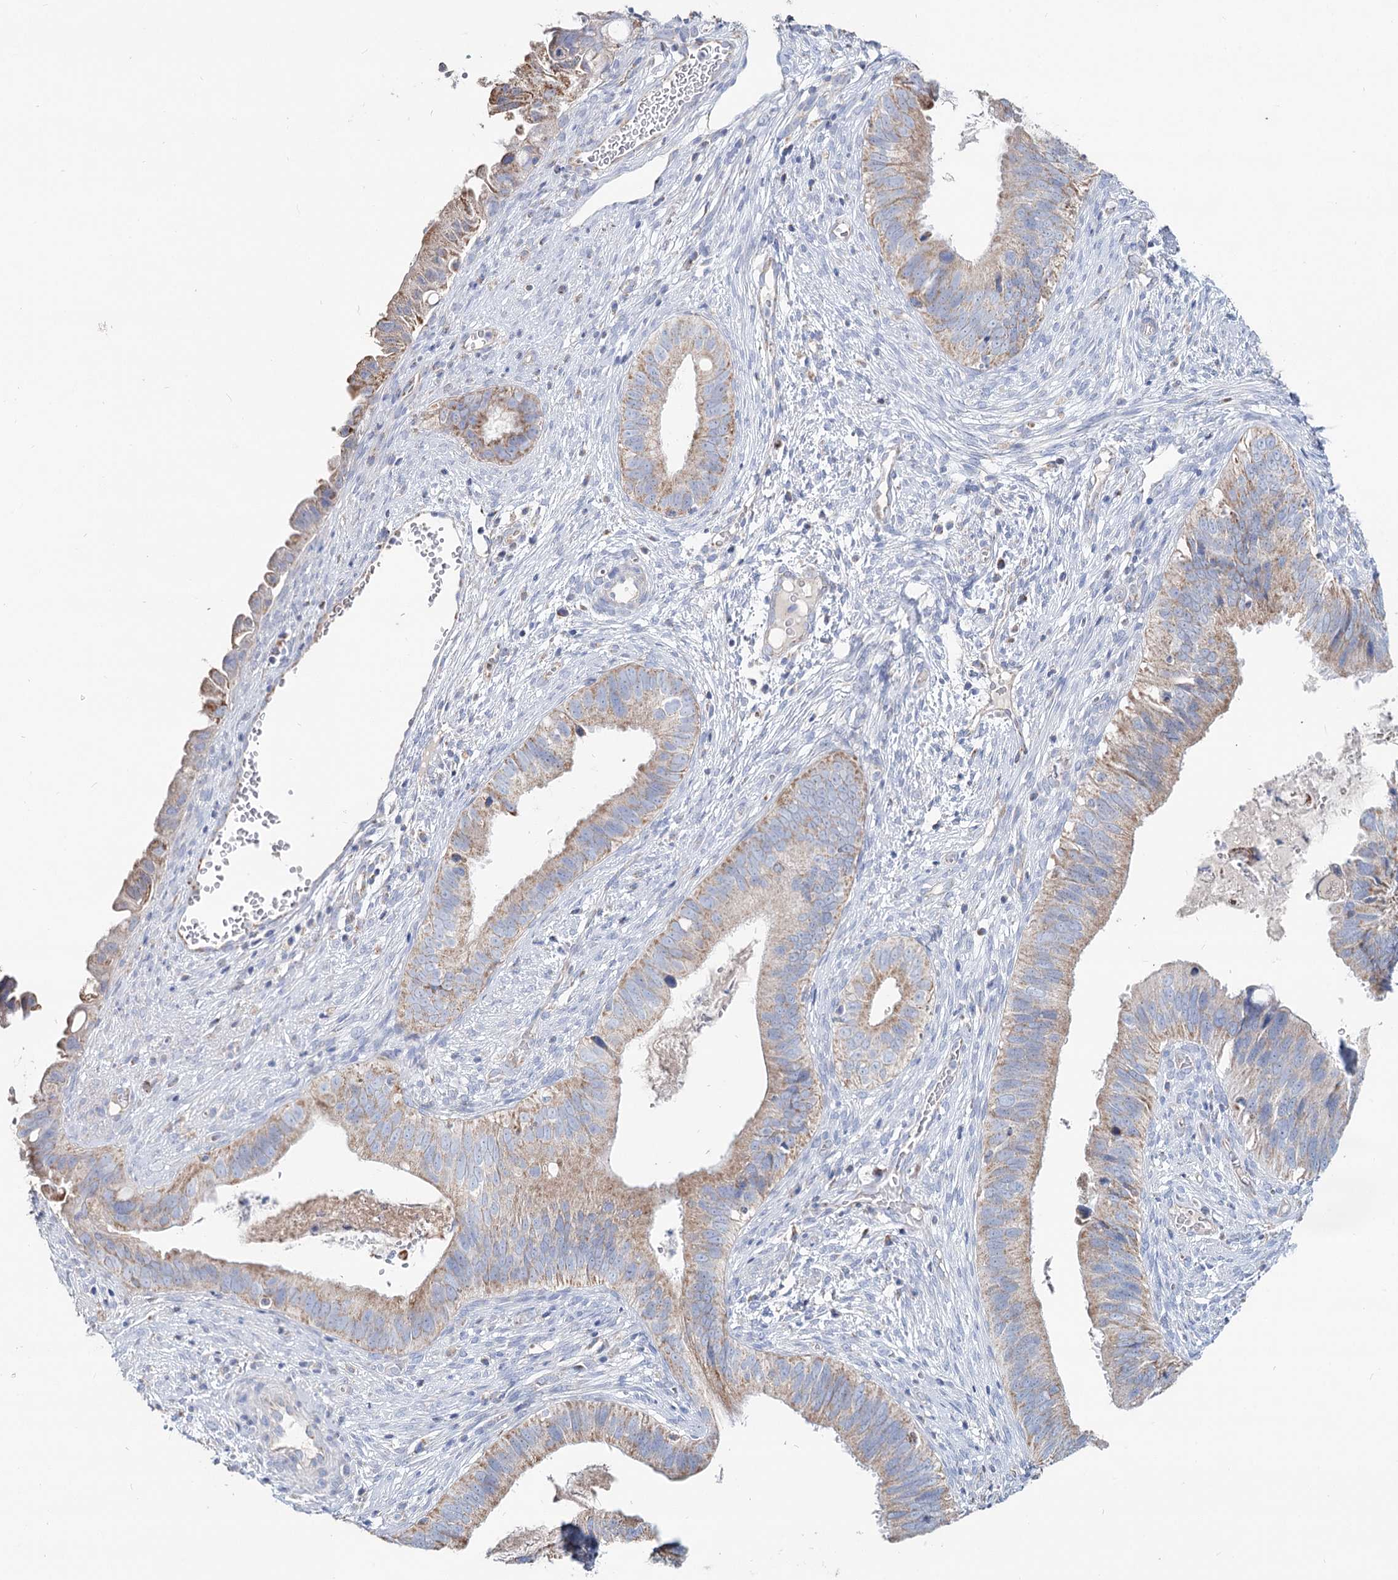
{"staining": {"intensity": "weak", "quantity": ">75%", "location": "cytoplasmic/membranous"}, "tissue": "cervical cancer", "cell_type": "Tumor cells", "image_type": "cancer", "snomed": [{"axis": "morphology", "description": "Adenocarcinoma, NOS"}, {"axis": "topography", "description": "Cervix"}], "caption": "Protein analysis of cervical adenocarcinoma tissue demonstrates weak cytoplasmic/membranous positivity in approximately >75% of tumor cells. (DAB (3,3'-diaminobenzidine) = brown stain, brightfield microscopy at high magnification).", "gene": "MCCC2", "patient": {"sex": "female", "age": 42}}